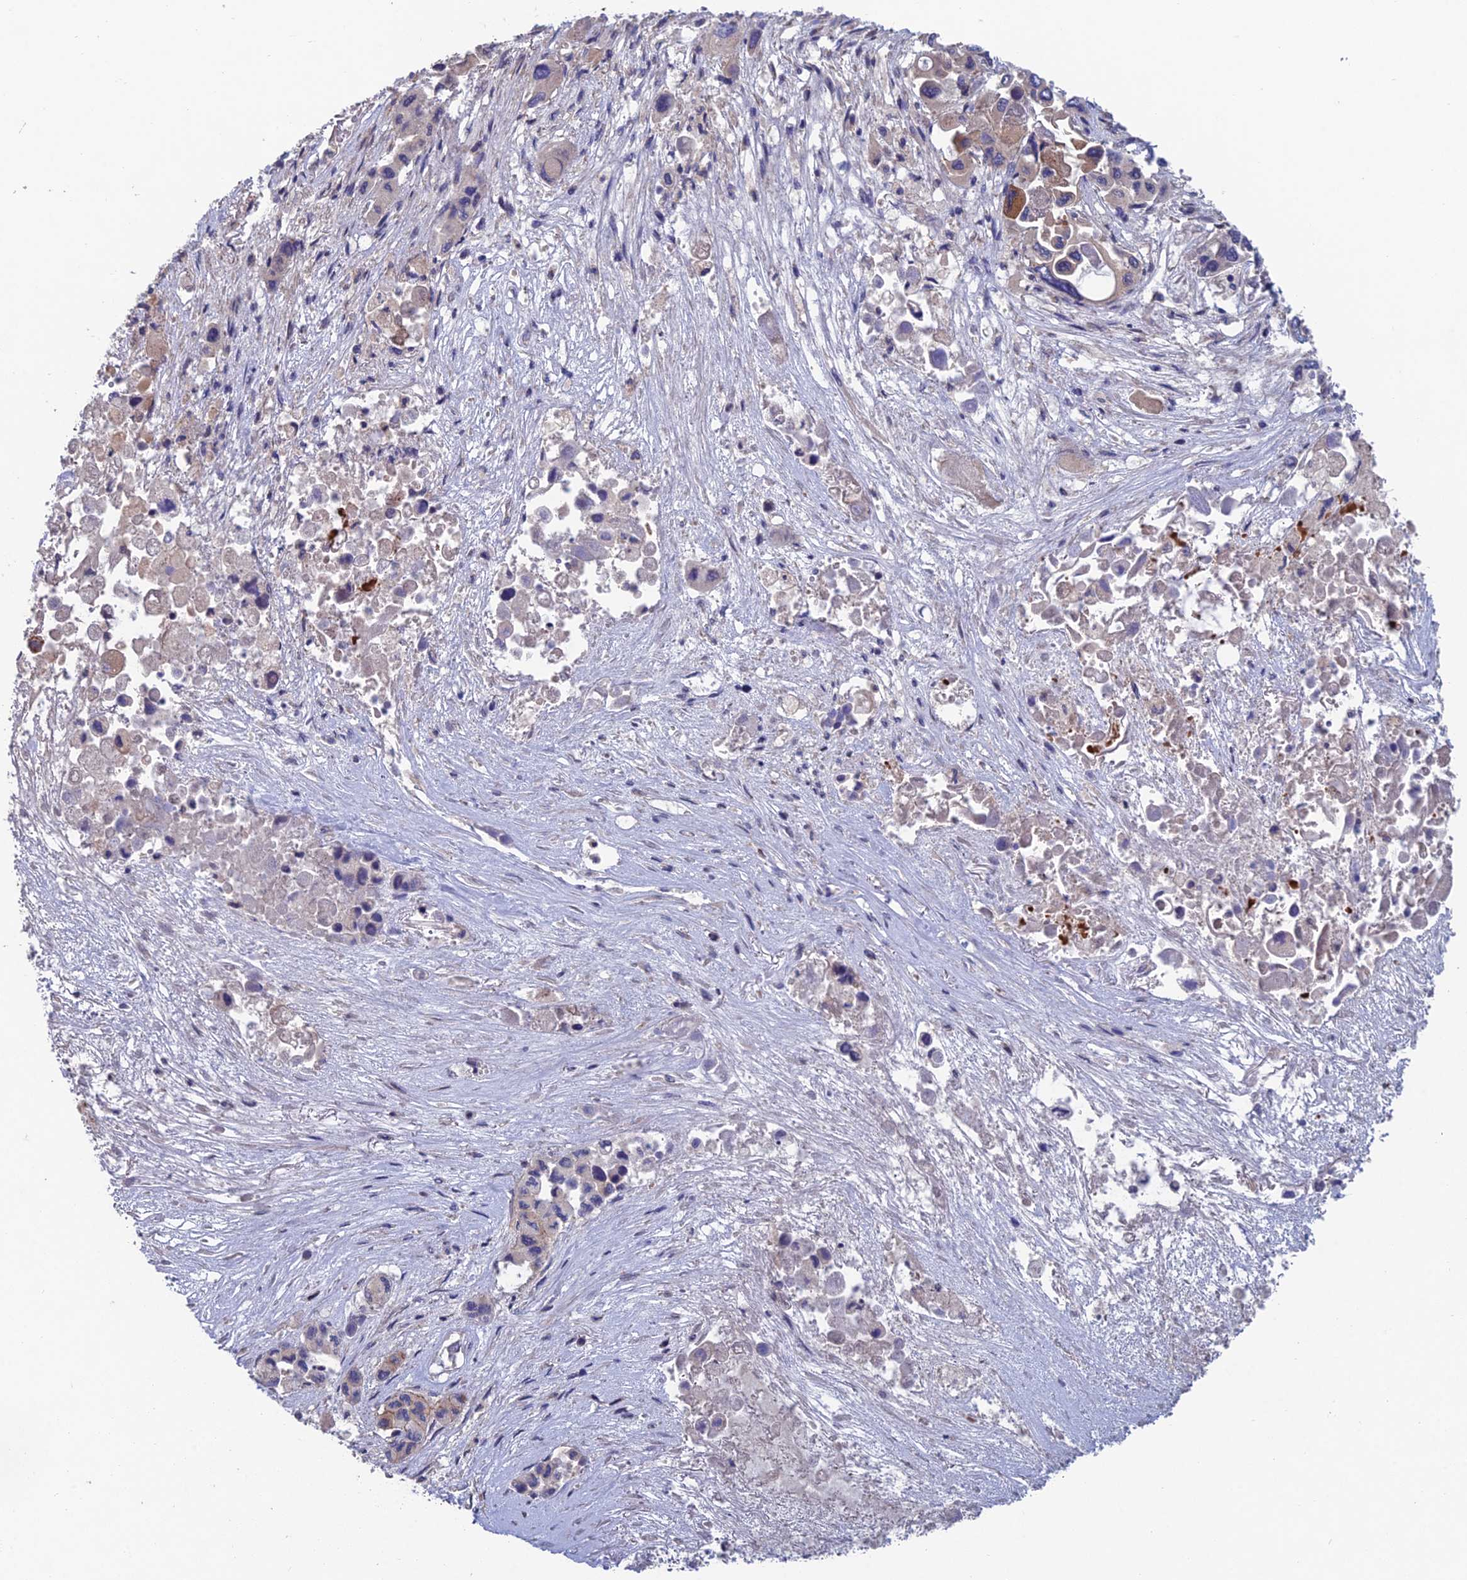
{"staining": {"intensity": "weak", "quantity": "<25%", "location": "cytoplasmic/membranous"}, "tissue": "pancreatic cancer", "cell_type": "Tumor cells", "image_type": "cancer", "snomed": [{"axis": "morphology", "description": "Adenocarcinoma, NOS"}, {"axis": "topography", "description": "Pancreas"}], "caption": "DAB (3,3'-diaminobenzidine) immunohistochemical staining of human adenocarcinoma (pancreatic) displays no significant positivity in tumor cells.", "gene": "USP37", "patient": {"sex": "male", "age": 92}}